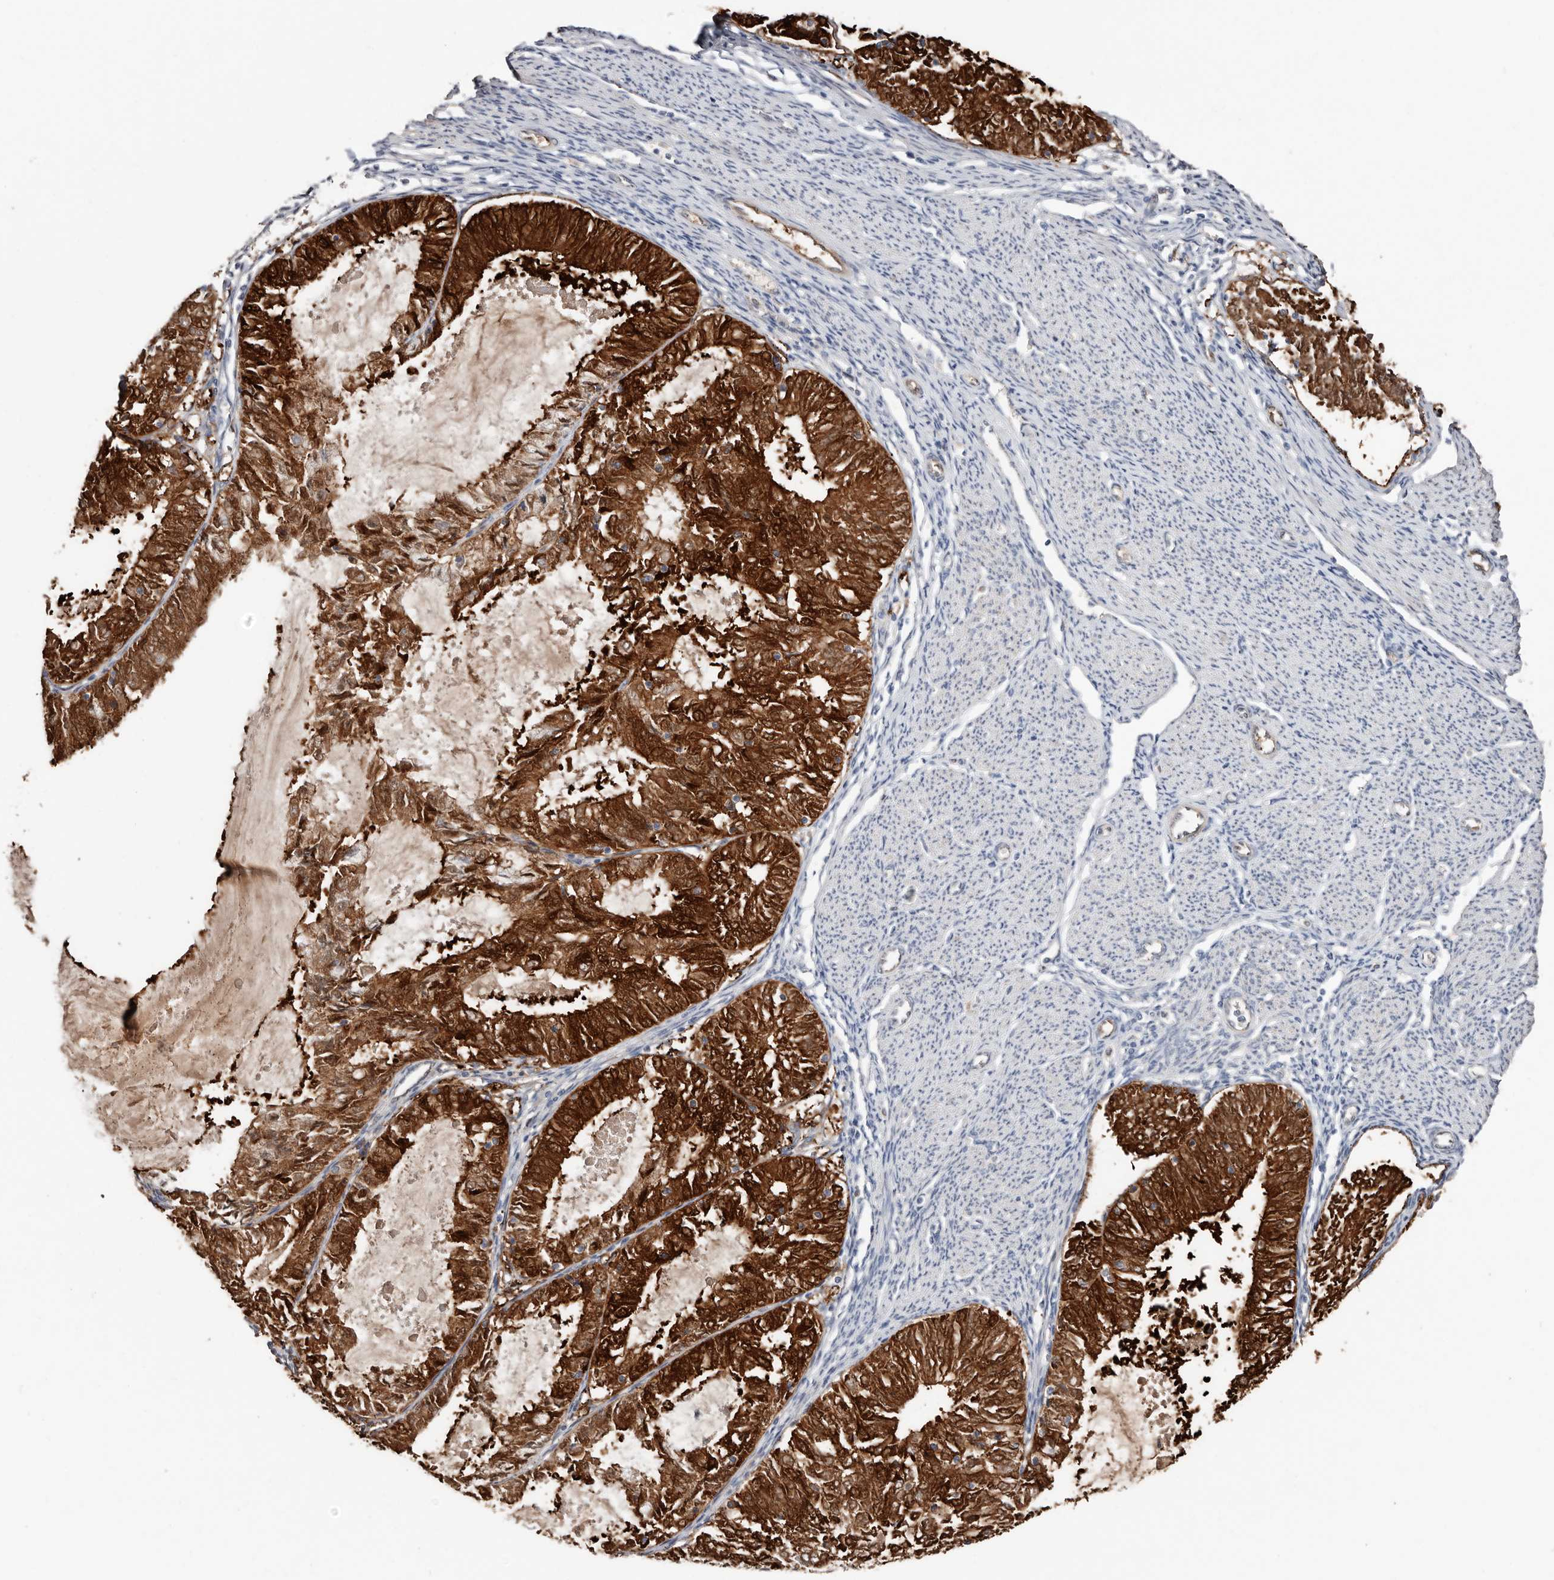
{"staining": {"intensity": "strong", "quantity": ">75%", "location": "cytoplasmic/membranous"}, "tissue": "endometrial cancer", "cell_type": "Tumor cells", "image_type": "cancer", "snomed": [{"axis": "morphology", "description": "Adenocarcinoma, NOS"}, {"axis": "topography", "description": "Endometrium"}], "caption": "A brown stain highlights strong cytoplasmic/membranous staining of a protein in endometrial cancer (adenocarcinoma) tumor cells.", "gene": "ASRGL1", "patient": {"sex": "female", "age": 57}}